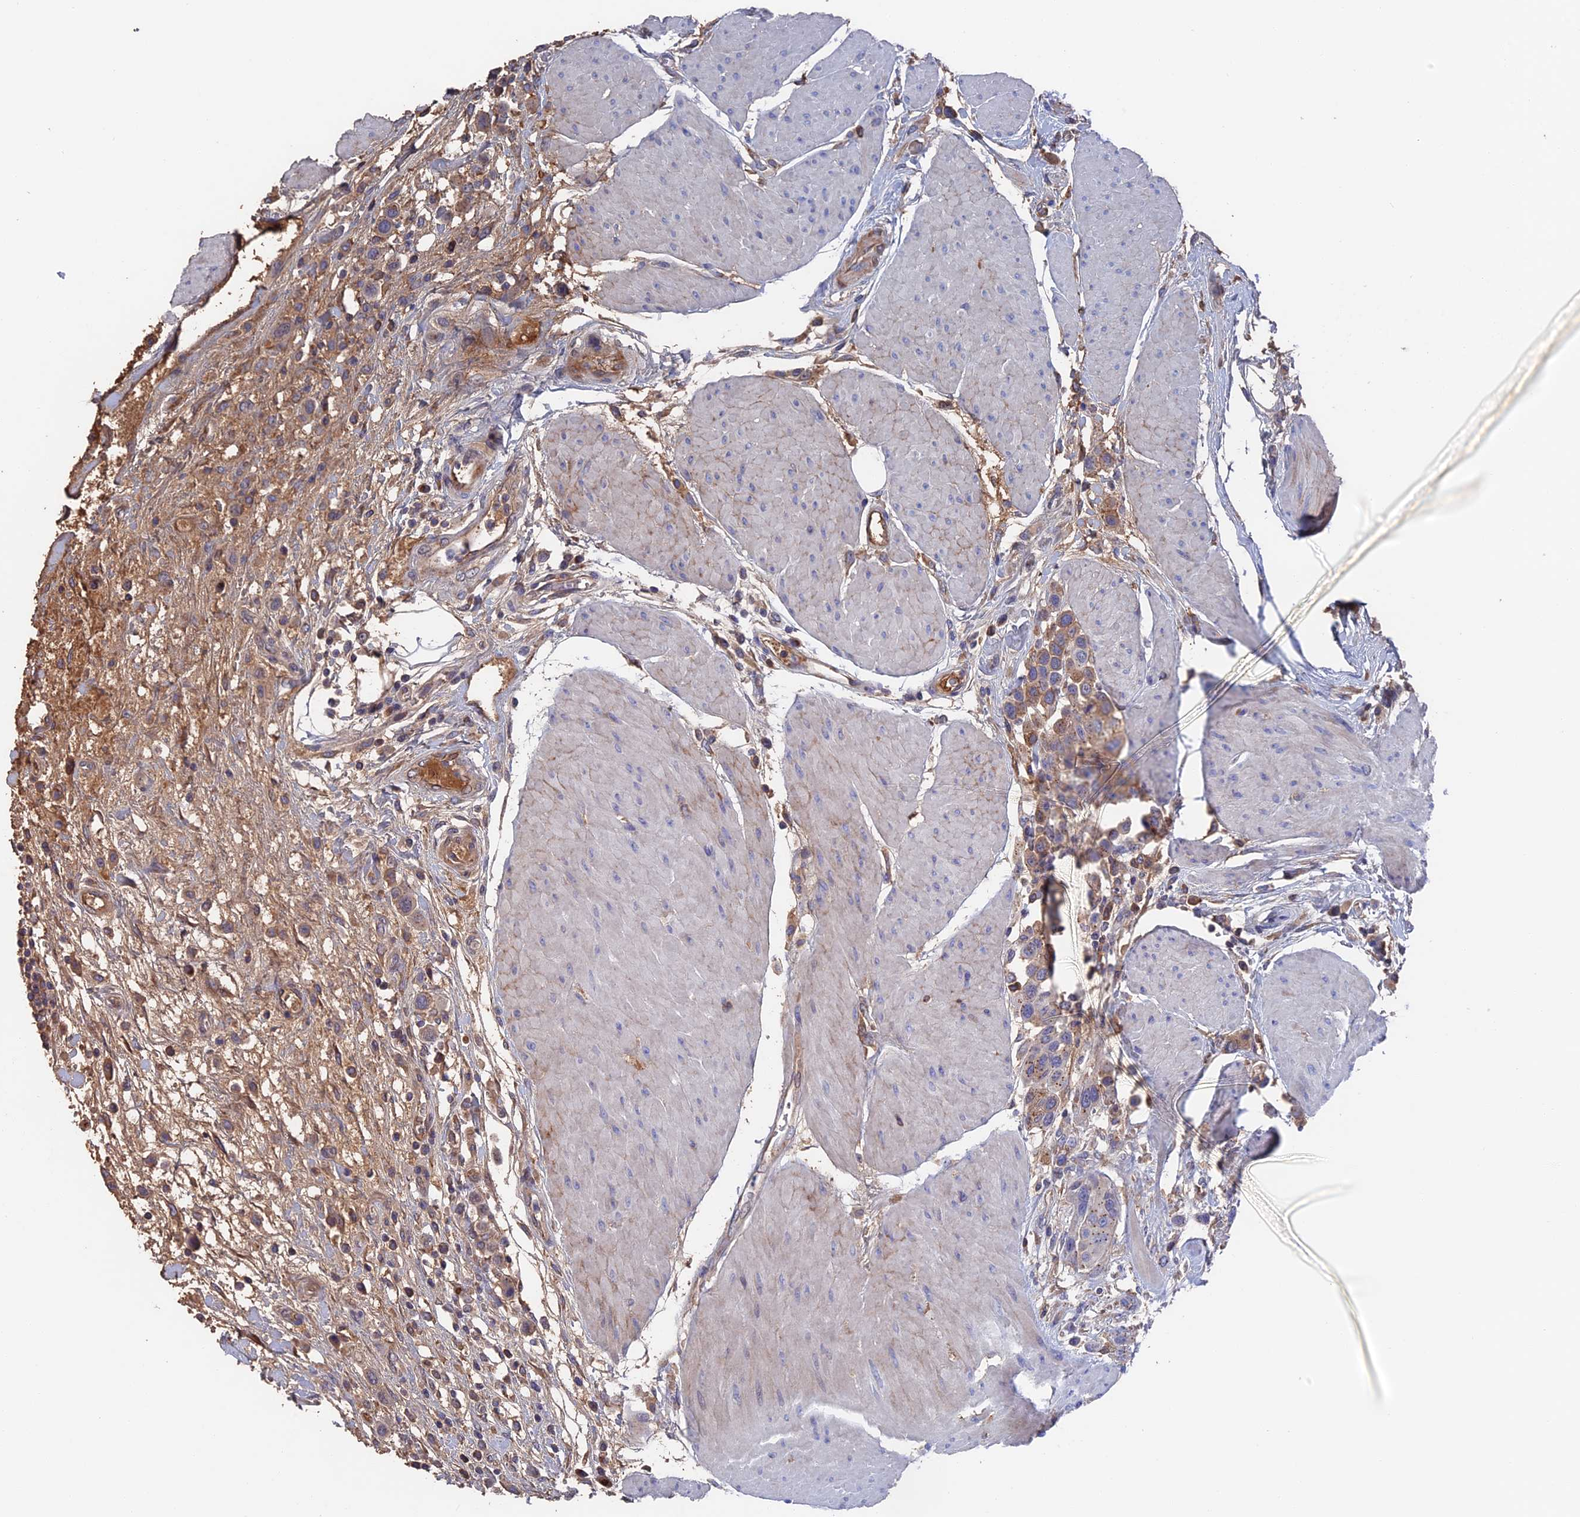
{"staining": {"intensity": "moderate", "quantity": "25%-75%", "location": "cytoplasmic/membranous"}, "tissue": "urothelial cancer", "cell_type": "Tumor cells", "image_type": "cancer", "snomed": [{"axis": "morphology", "description": "Urothelial carcinoma, High grade"}, {"axis": "topography", "description": "Urinary bladder"}], "caption": "Immunohistochemistry (IHC) photomicrograph of neoplastic tissue: human urothelial cancer stained using immunohistochemistry shows medium levels of moderate protein expression localized specifically in the cytoplasmic/membranous of tumor cells, appearing as a cytoplasmic/membranous brown color.", "gene": "HPF1", "patient": {"sex": "male", "age": 50}}